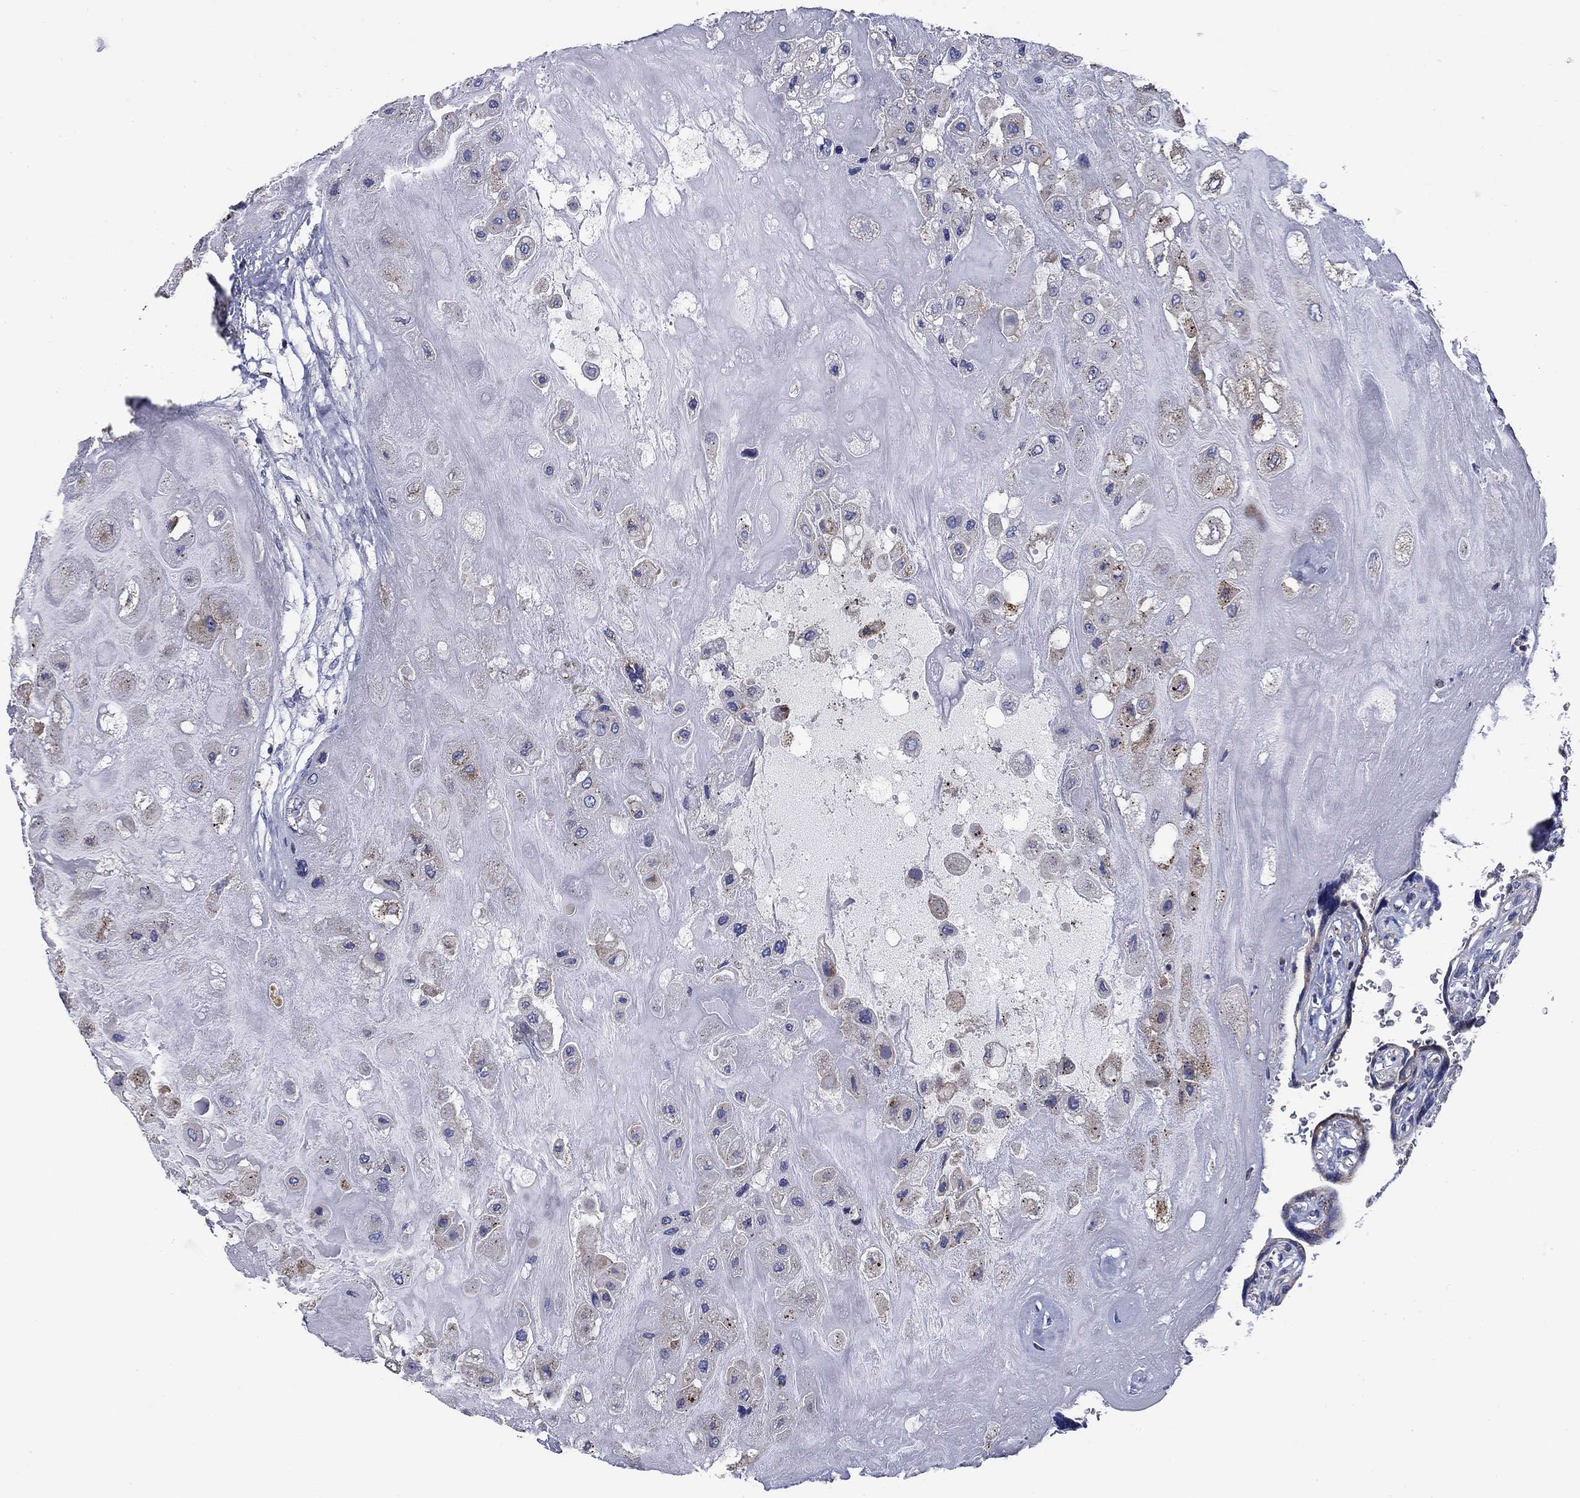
{"staining": {"intensity": "negative", "quantity": "none", "location": "none"}, "tissue": "placenta", "cell_type": "Decidual cells", "image_type": "normal", "snomed": [{"axis": "morphology", "description": "Normal tissue, NOS"}, {"axis": "topography", "description": "Placenta"}], "caption": "DAB (3,3'-diaminobenzidine) immunohistochemical staining of benign placenta exhibits no significant staining in decidual cells. (Immunohistochemistry, brightfield microscopy, high magnification).", "gene": "NACAD", "patient": {"sex": "female", "age": 32}}